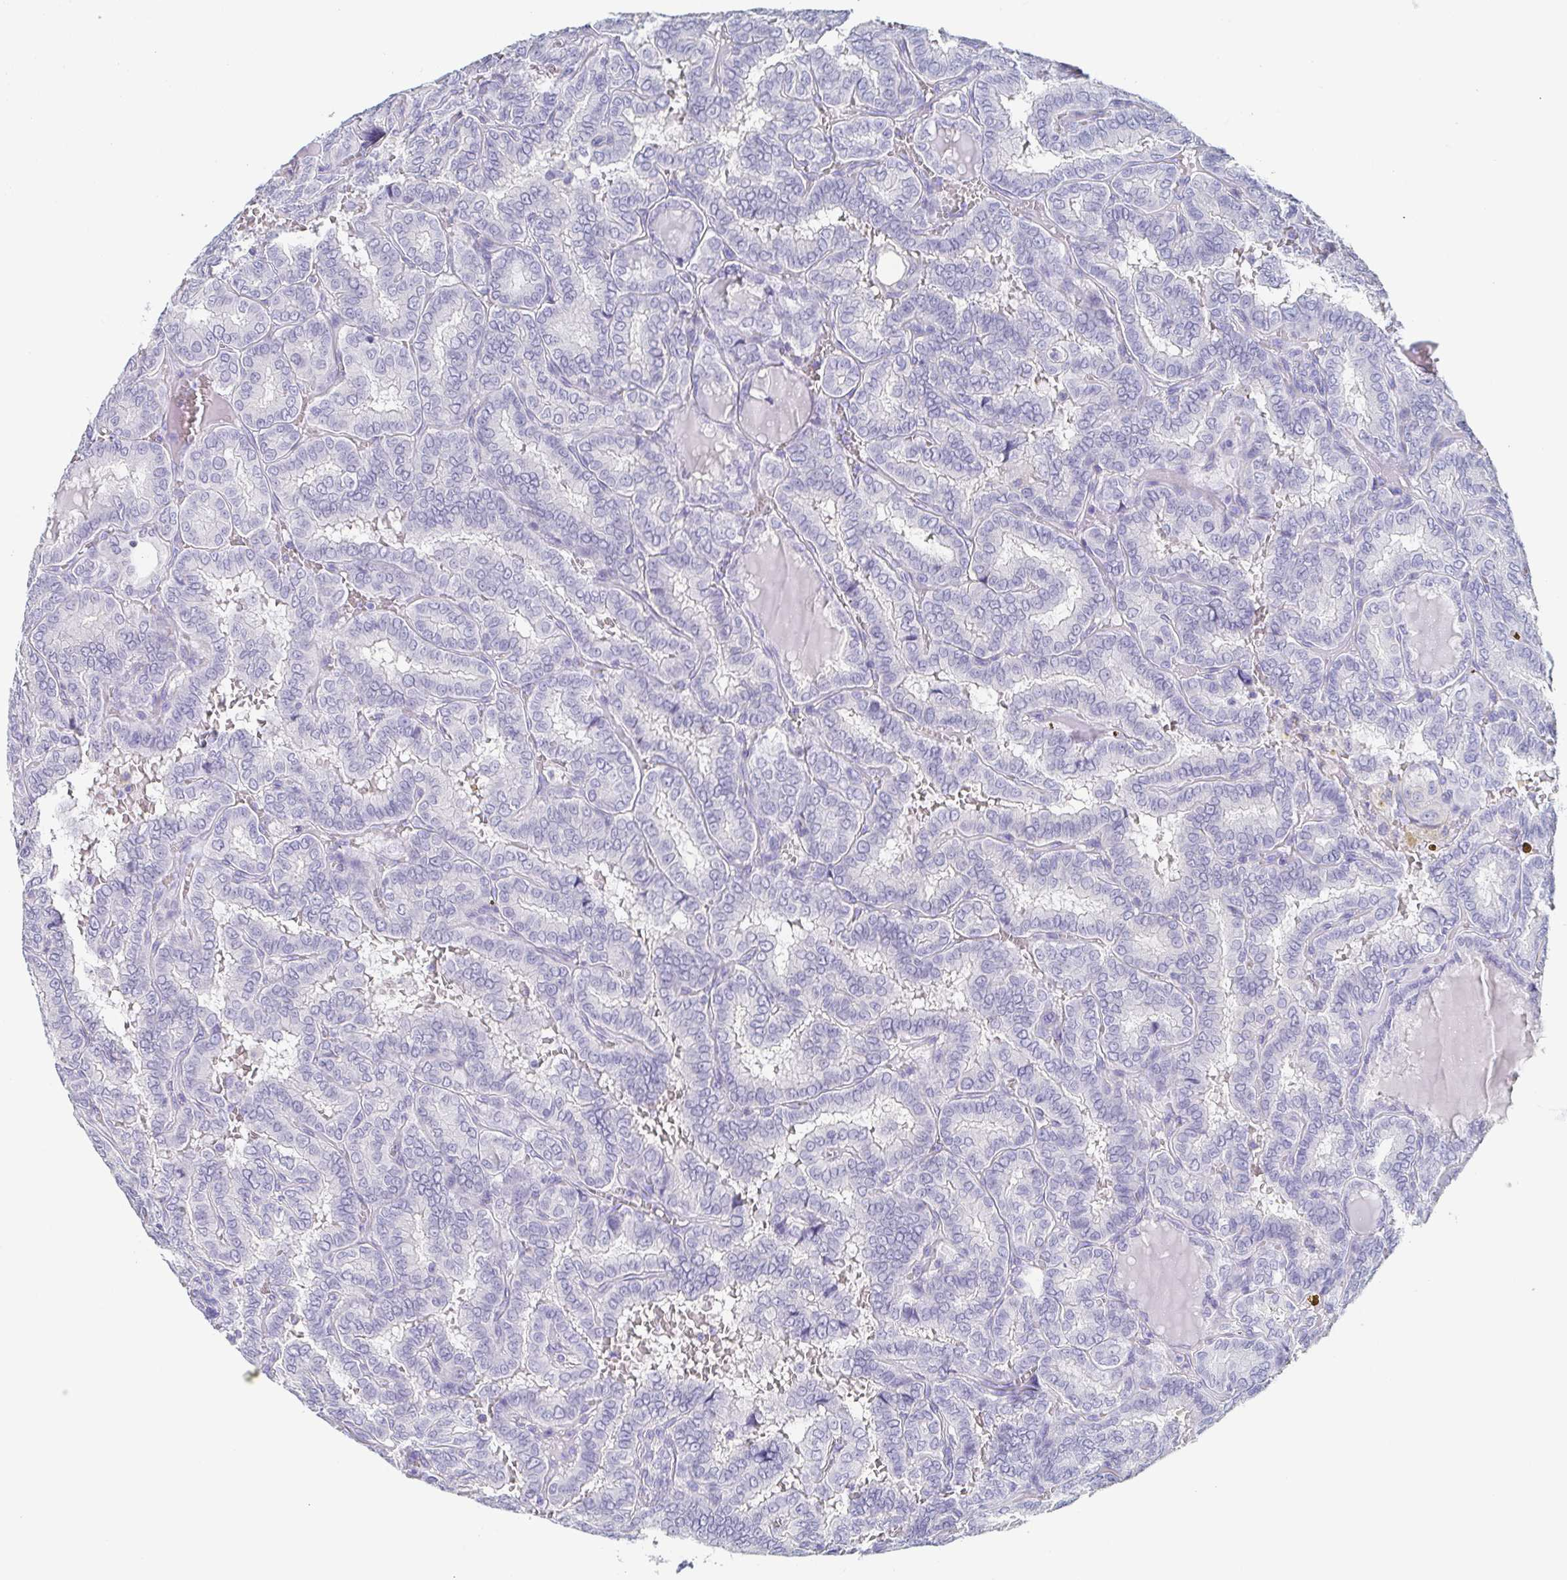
{"staining": {"intensity": "negative", "quantity": "none", "location": "none"}, "tissue": "thyroid cancer", "cell_type": "Tumor cells", "image_type": "cancer", "snomed": [{"axis": "morphology", "description": "Papillary adenocarcinoma, NOS"}, {"axis": "topography", "description": "Thyroid gland"}], "caption": "This histopathology image is of papillary adenocarcinoma (thyroid) stained with IHC to label a protein in brown with the nuclei are counter-stained blue. There is no staining in tumor cells.", "gene": "ITLN1", "patient": {"sex": "female", "age": 46}}